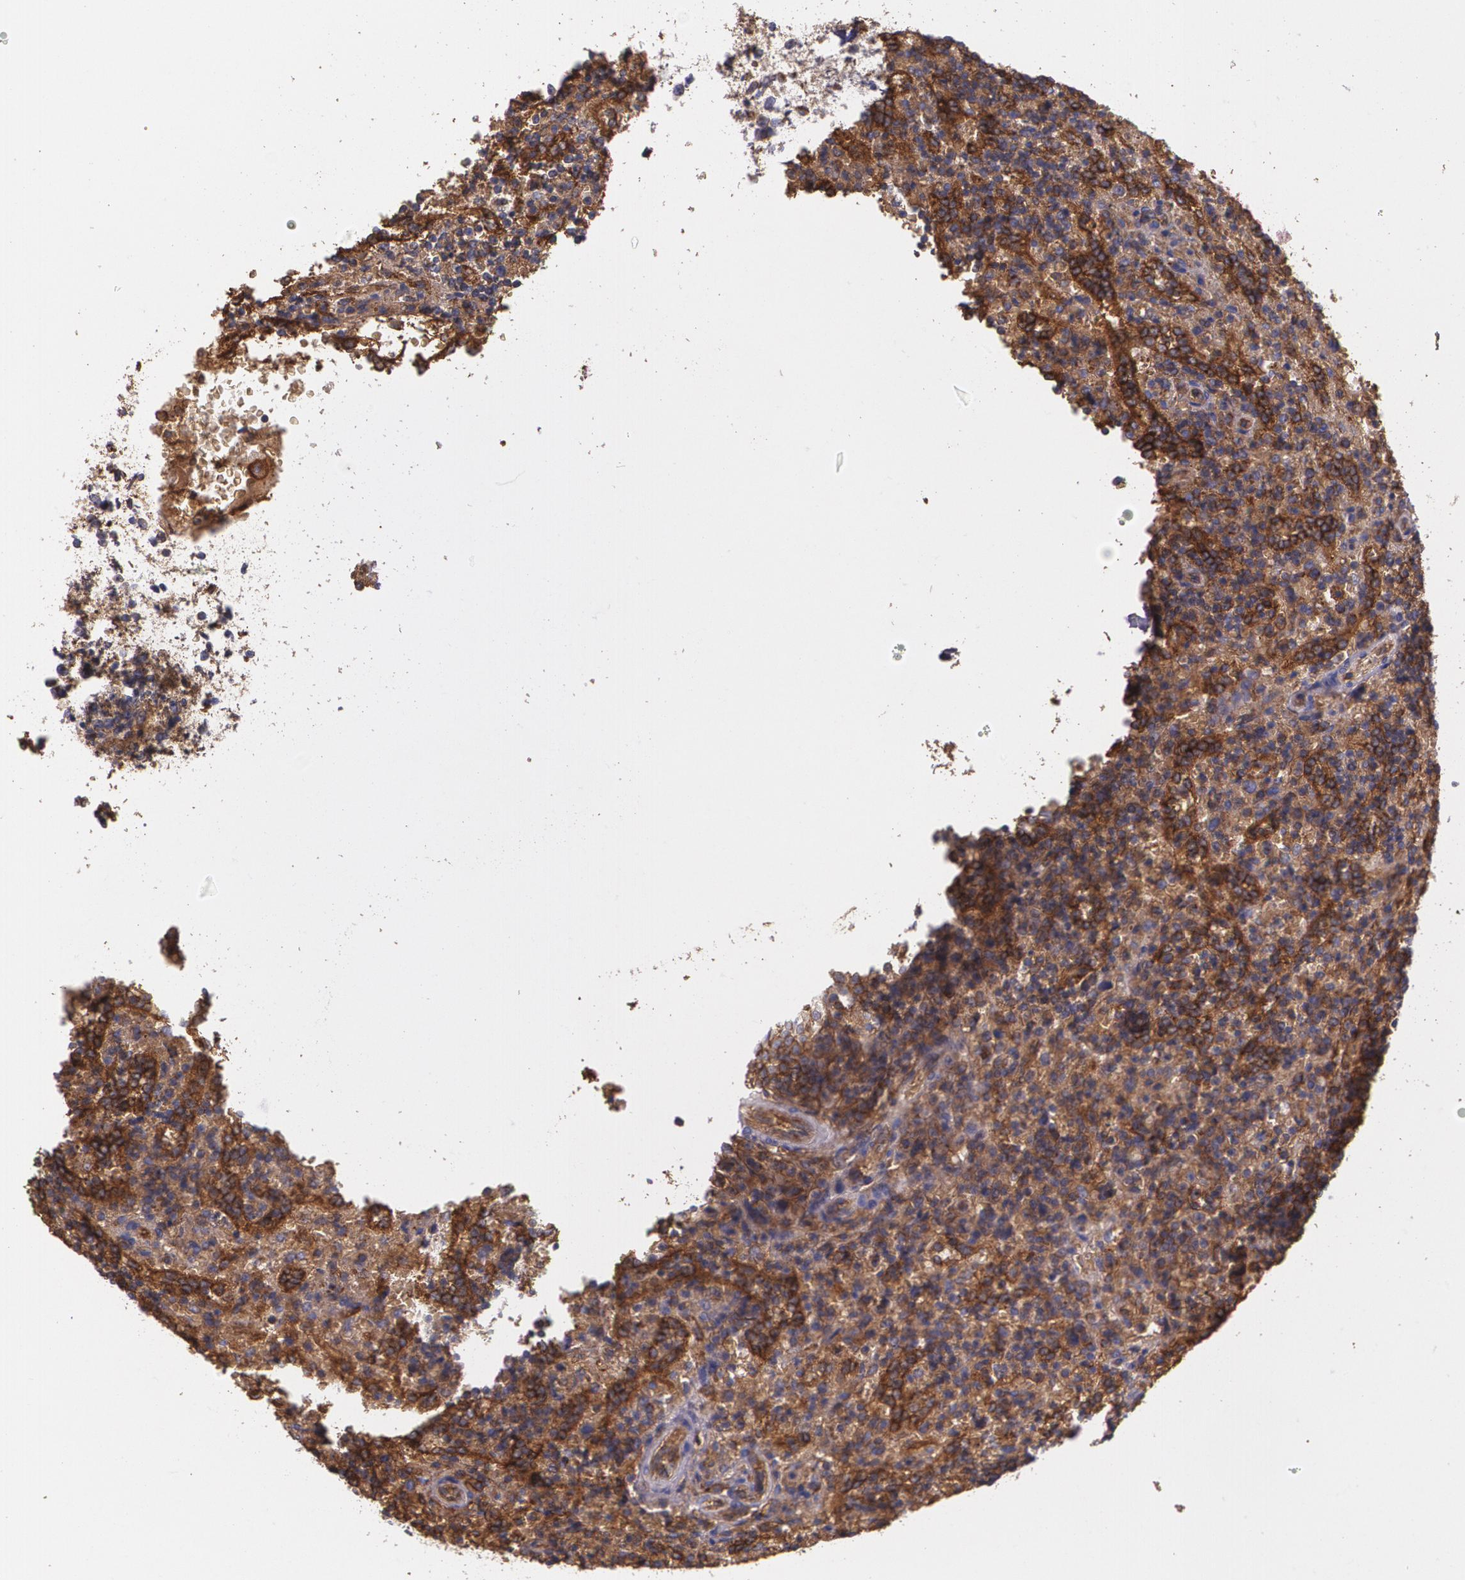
{"staining": {"intensity": "moderate", "quantity": "25%-75%", "location": "cytoplasmic/membranous"}, "tissue": "lymphoma", "cell_type": "Tumor cells", "image_type": "cancer", "snomed": [{"axis": "morphology", "description": "Malignant lymphoma, non-Hodgkin's type, Low grade"}, {"axis": "topography", "description": "Spleen"}], "caption": "Protein analysis of low-grade malignant lymphoma, non-Hodgkin's type tissue demonstrates moderate cytoplasmic/membranous positivity in approximately 25%-75% of tumor cells.", "gene": "B2M", "patient": {"sex": "male", "age": 67}}